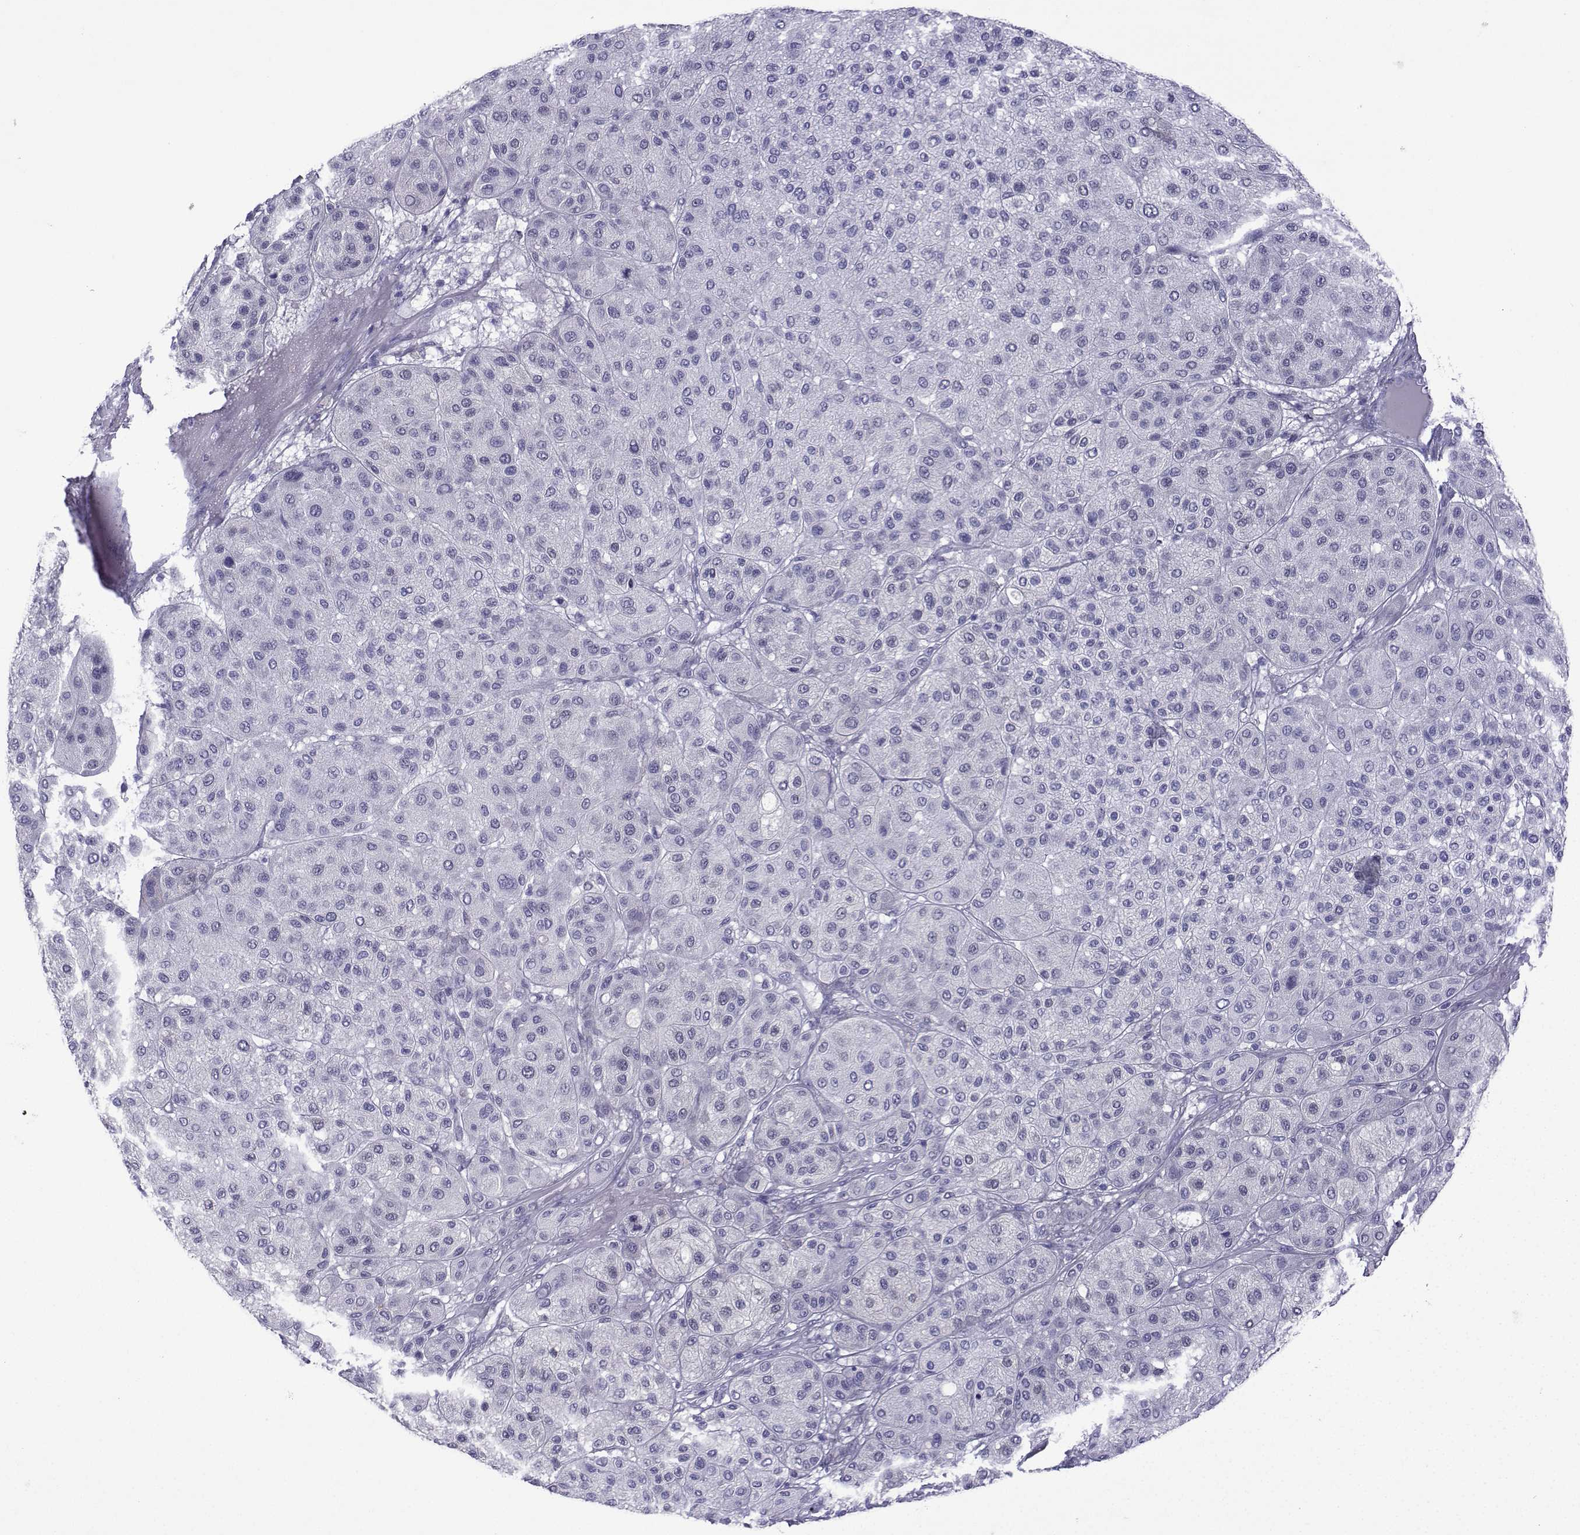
{"staining": {"intensity": "negative", "quantity": "none", "location": "none"}, "tissue": "melanoma", "cell_type": "Tumor cells", "image_type": "cancer", "snomed": [{"axis": "morphology", "description": "Malignant melanoma, Metastatic site"}, {"axis": "topography", "description": "Smooth muscle"}], "caption": "Immunohistochemistry micrograph of neoplastic tissue: human melanoma stained with DAB (3,3'-diaminobenzidine) reveals no significant protein expression in tumor cells.", "gene": "TRIM46", "patient": {"sex": "male", "age": 41}}